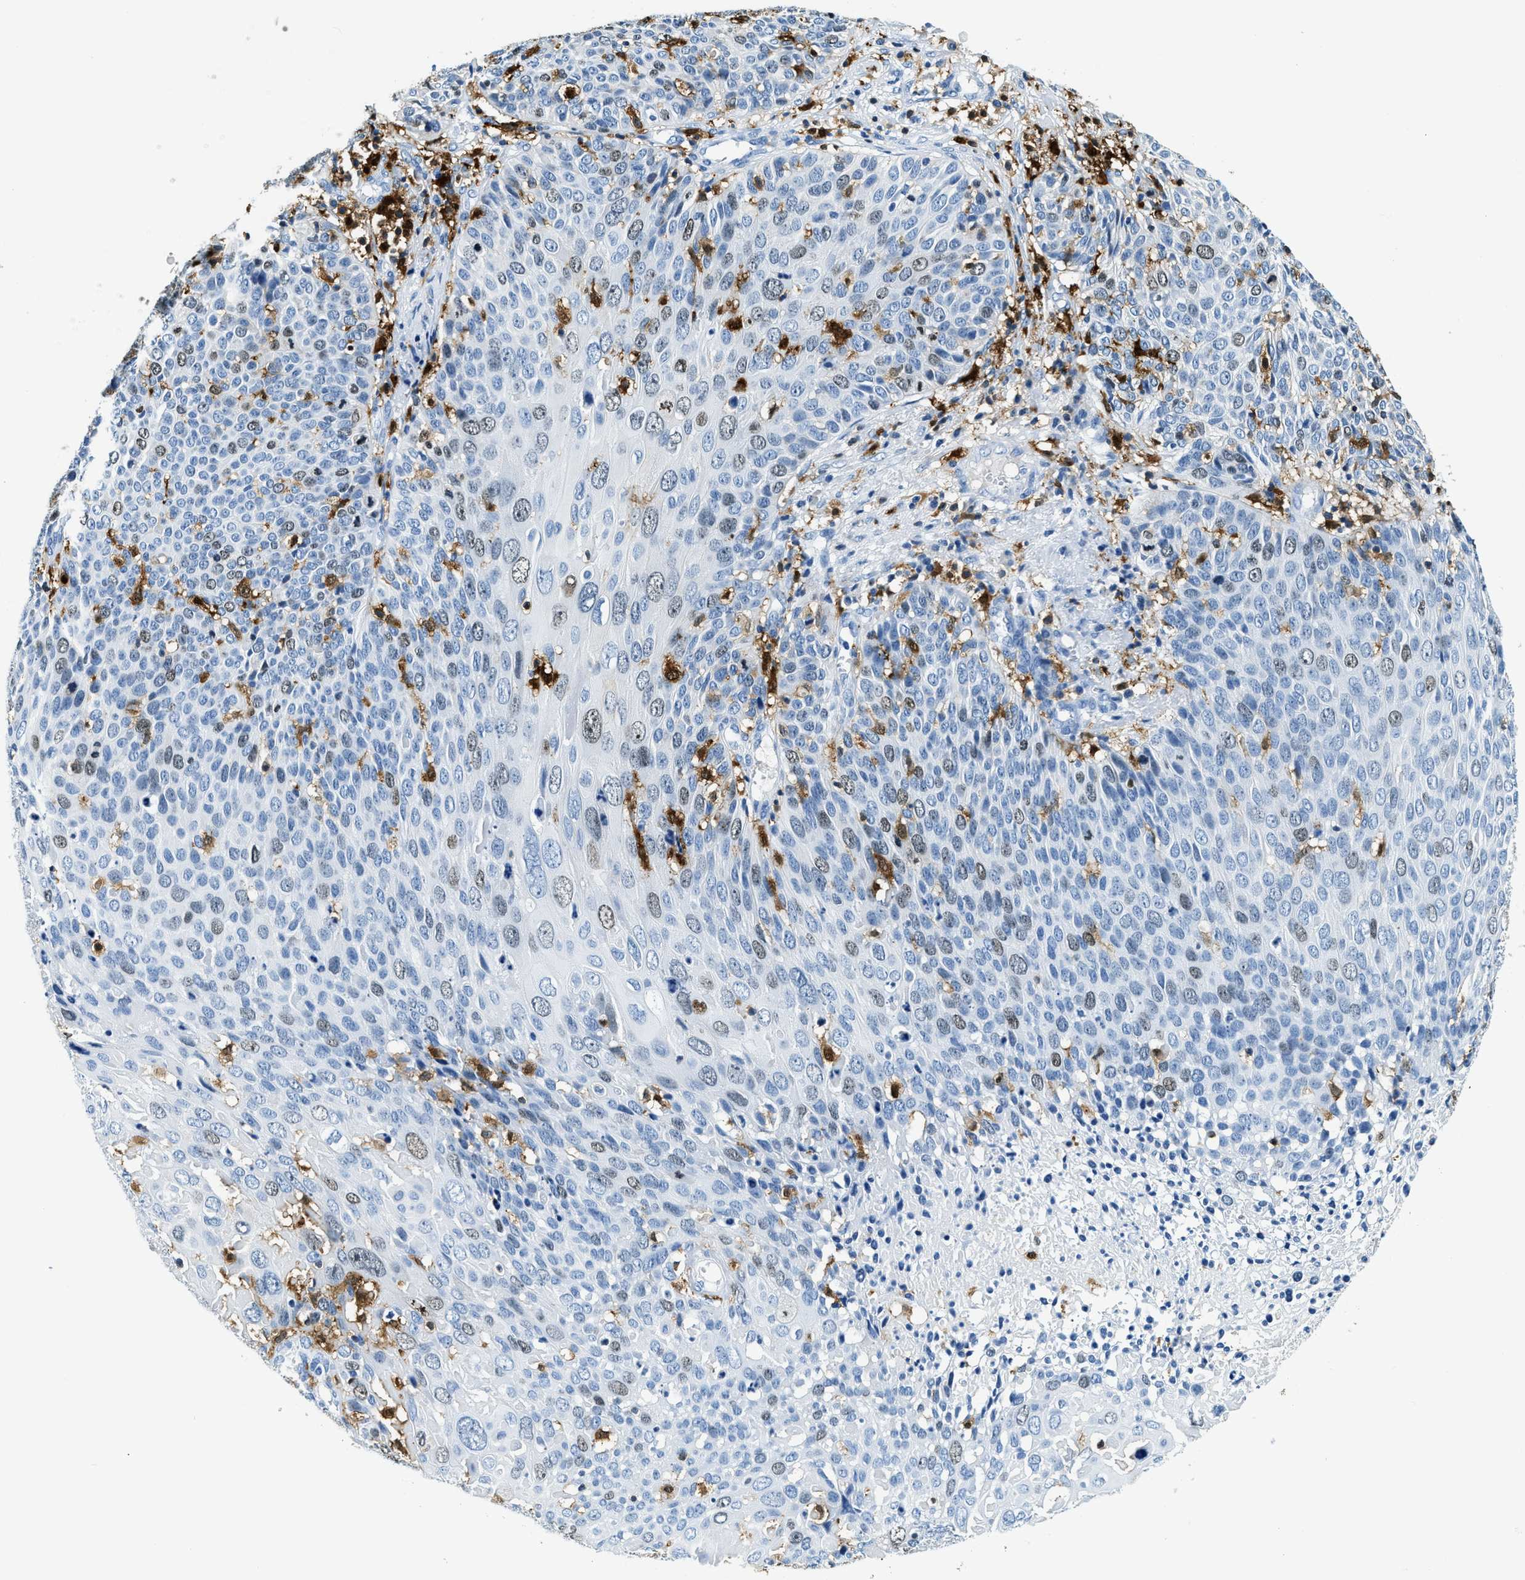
{"staining": {"intensity": "weak", "quantity": "<25%", "location": "nuclear"}, "tissue": "cervical cancer", "cell_type": "Tumor cells", "image_type": "cancer", "snomed": [{"axis": "morphology", "description": "Squamous cell carcinoma, NOS"}, {"axis": "topography", "description": "Cervix"}], "caption": "A histopathology image of human cervical cancer (squamous cell carcinoma) is negative for staining in tumor cells.", "gene": "CAPG", "patient": {"sex": "female", "age": 74}}